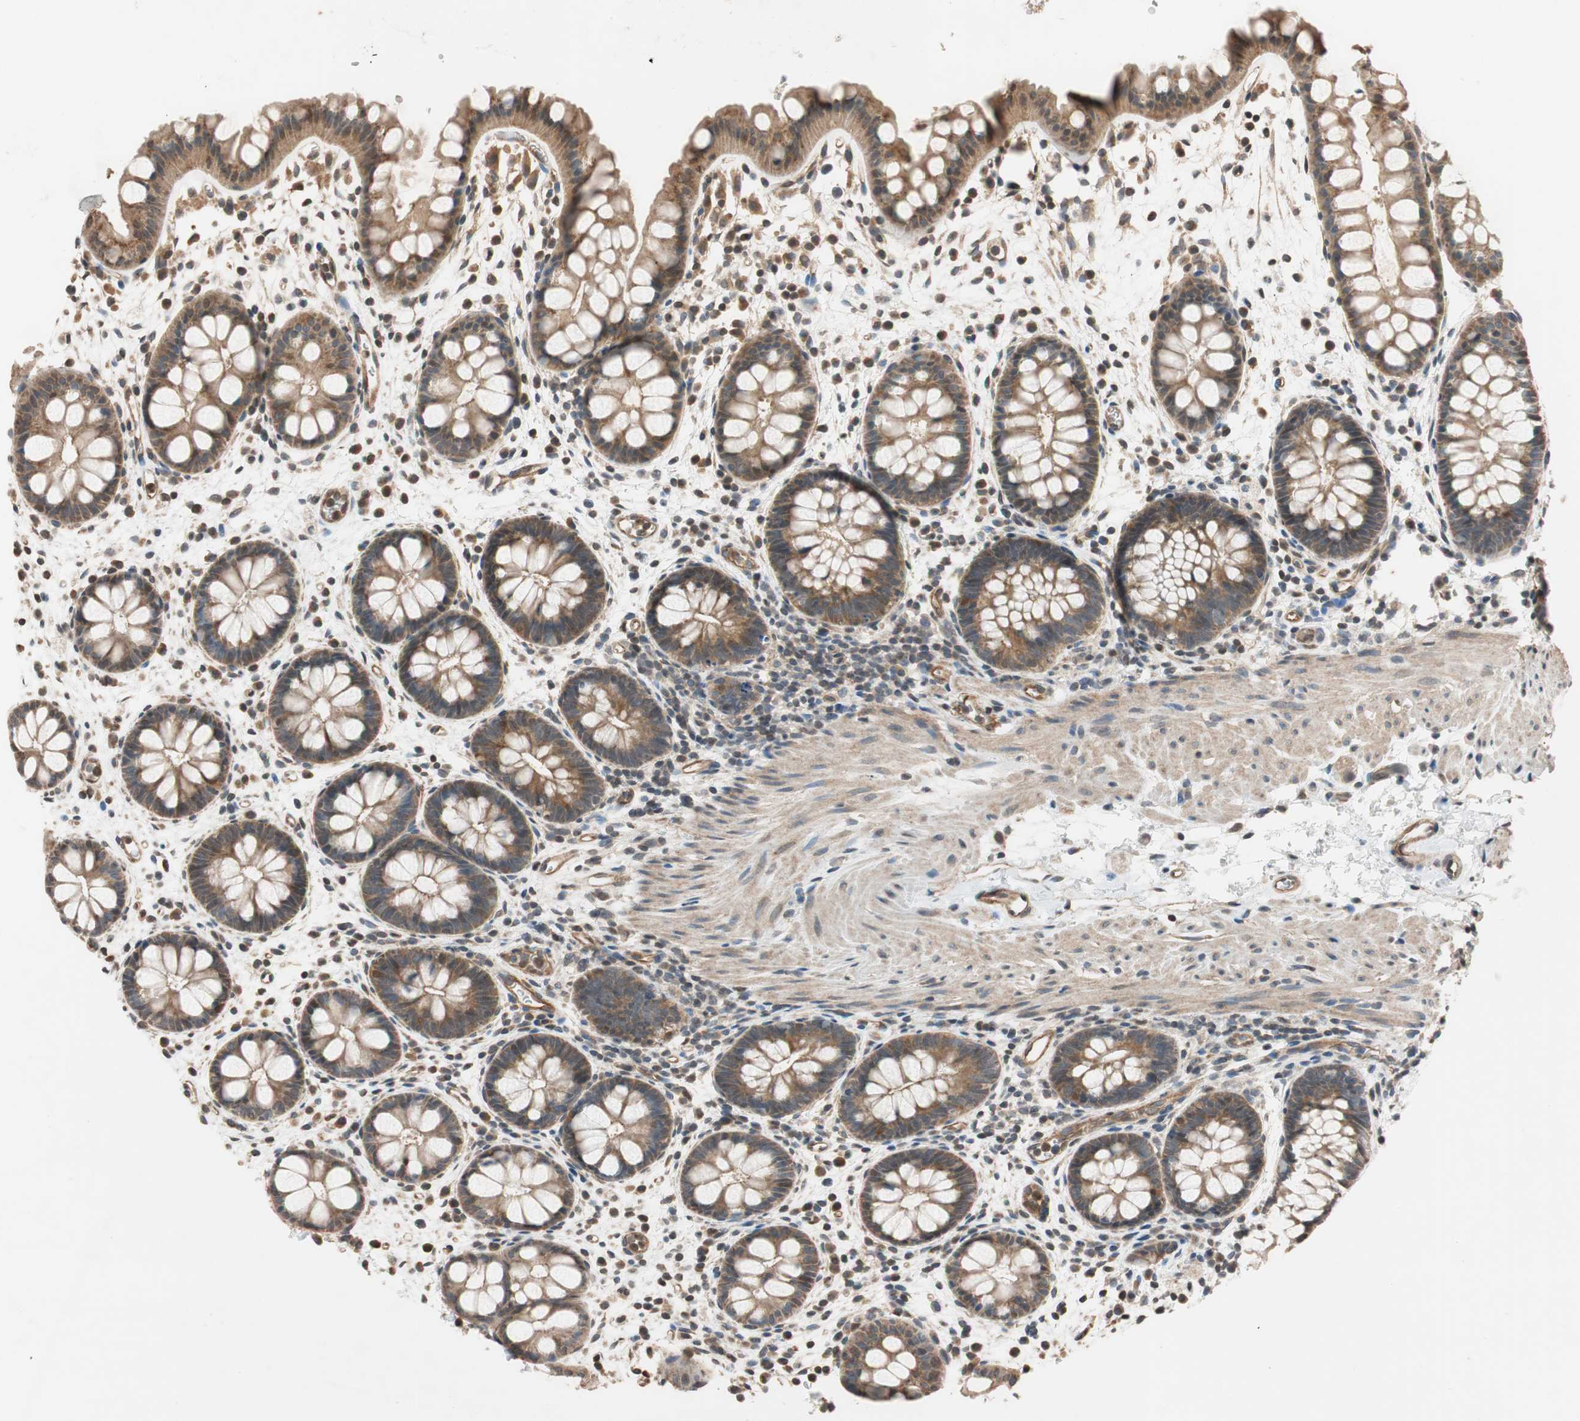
{"staining": {"intensity": "moderate", "quantity": ">75%", "location": "cytoplasmic/membranous"}, "tissue": "rectum", "cell_type": "Glandular cells", "image_type": "normal", "snomed": [{"axis": "morphology", "description": "Normal tissue, NOS"}, {"axis": "topography", "description": "Rectum"}], "caption": "Immunohistochemistry (IHC) image of unremarkable rectum: human rectum stained using IHC exhibits medium levels of moderate protein expression localized specifically in the cytoplasmic/membranous of glandular cells, appearing as a cytoplasmic/membranous brown color.", "gene": "GCLM", "patient": {"sex": "female", "age": 24}}